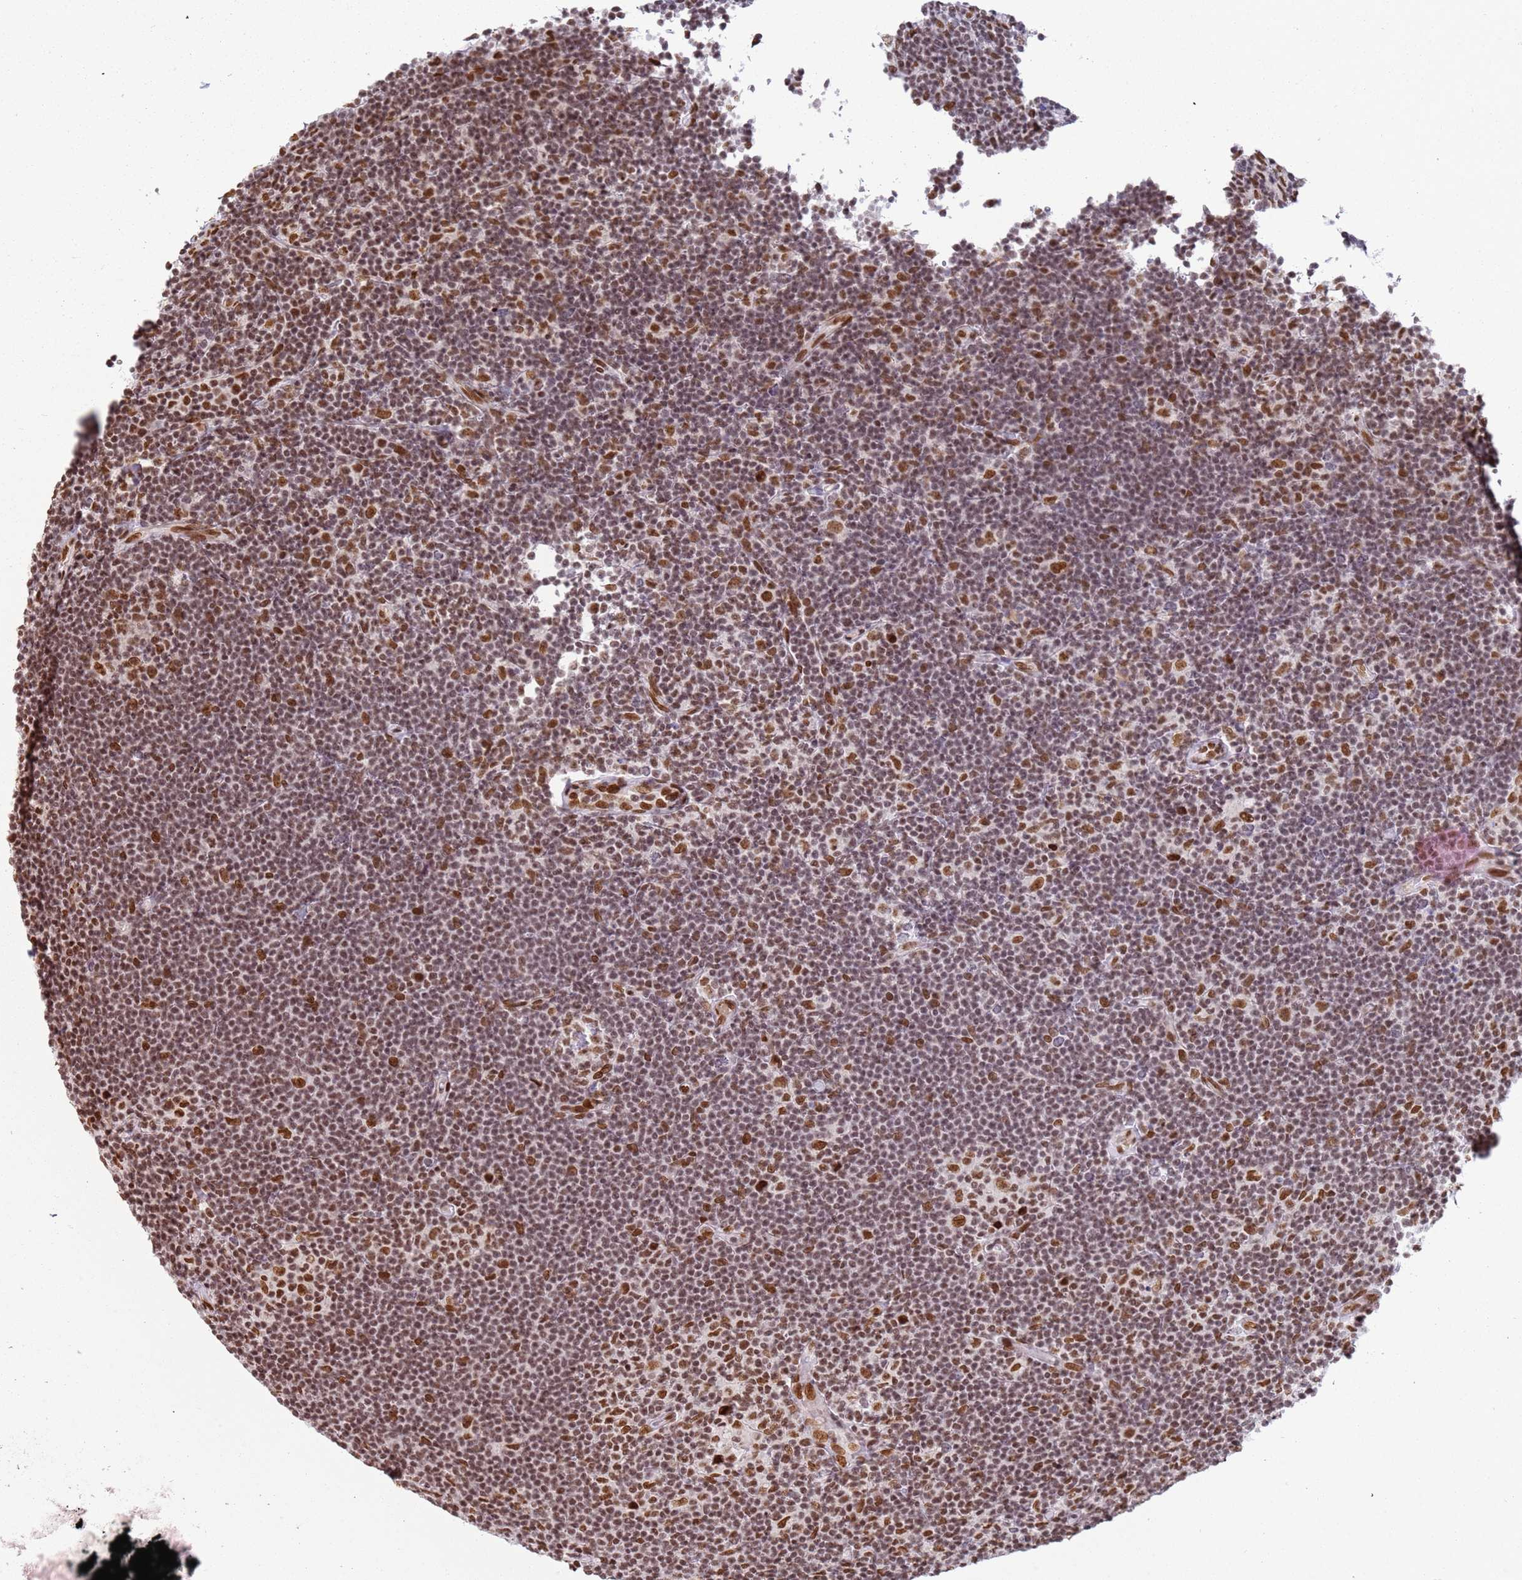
{"staining": {"intensity": "moderate", "quantity": ">75%", "location": "nuclear"}, "tissue": "lymphoma", "cell_type": "Tumor cells", "image_type": "cancer", "snomed": [{"axis": "morphology", "description": "Hodgkin's disease, NOS"}, {"axis": "topography", "description": "Lymph node"}], "caption": "The image demonstrates staining of Hodgkin's disease, revealing moderate nuclear protein positivity (brown color) within tumor cells. The protein of interest is stained brown, and the nuclei are stained in blue (DAB IHC with brightfield microscopy, high magnification).", "gene": "TENT4A", "patient": {"sex": "female", "age": 57}}